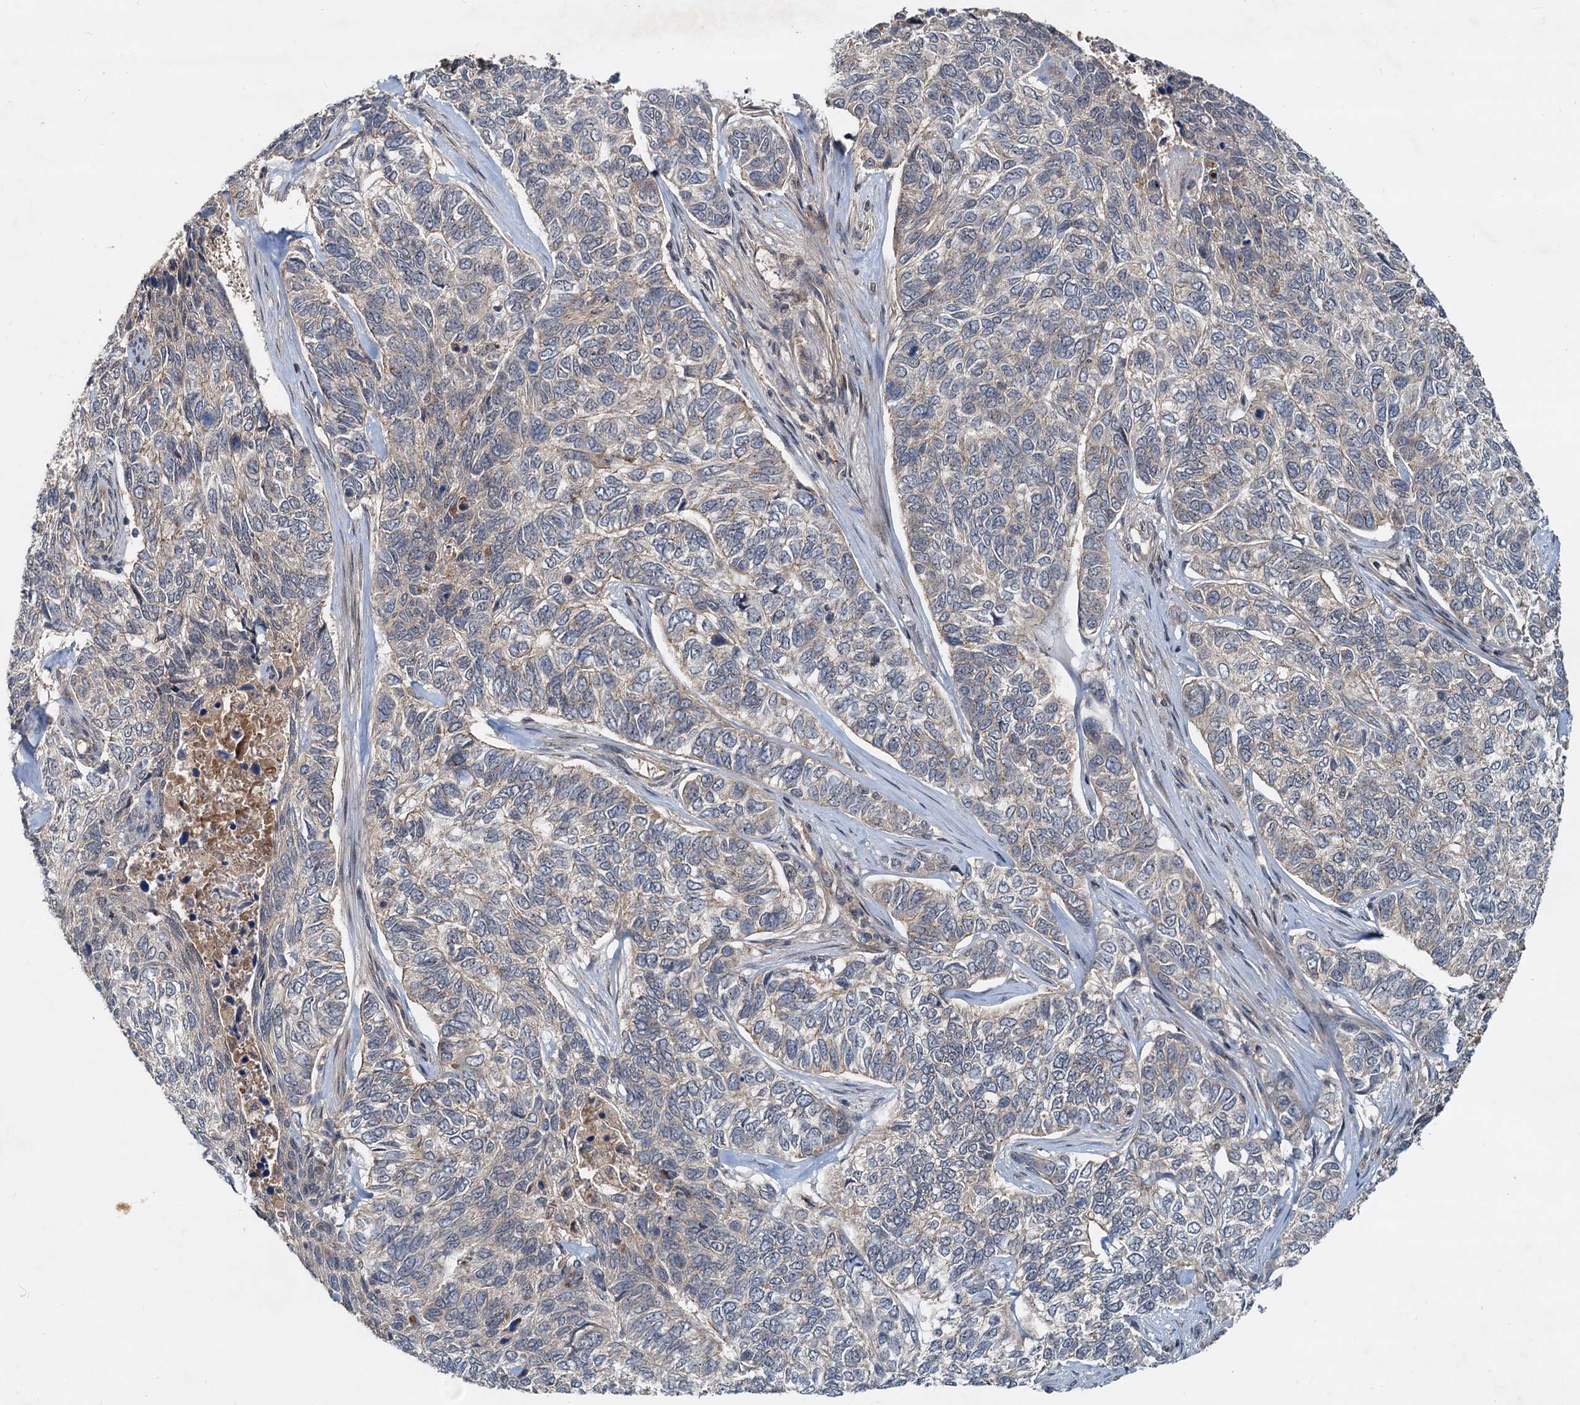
{"staining": {"intensity": "weak", "quantity": "<25%", "location": "cytoplasmic/membranous"}, "tissue": "skin cancer", "cell_type": "Tumor cells", "image_type": "cancer", "snomed": [{"axis": "morphology", "description": "Basal cell carcinoma"}, {"axis": "topography", "description": "Skin"}], "caption": "Human skin basal cell carcinoma stained for a protein using immunohistochemistry shows no expression in tumor cells.", "gene": "CEP68", "patient": {"sex": "female", "age": 65}}